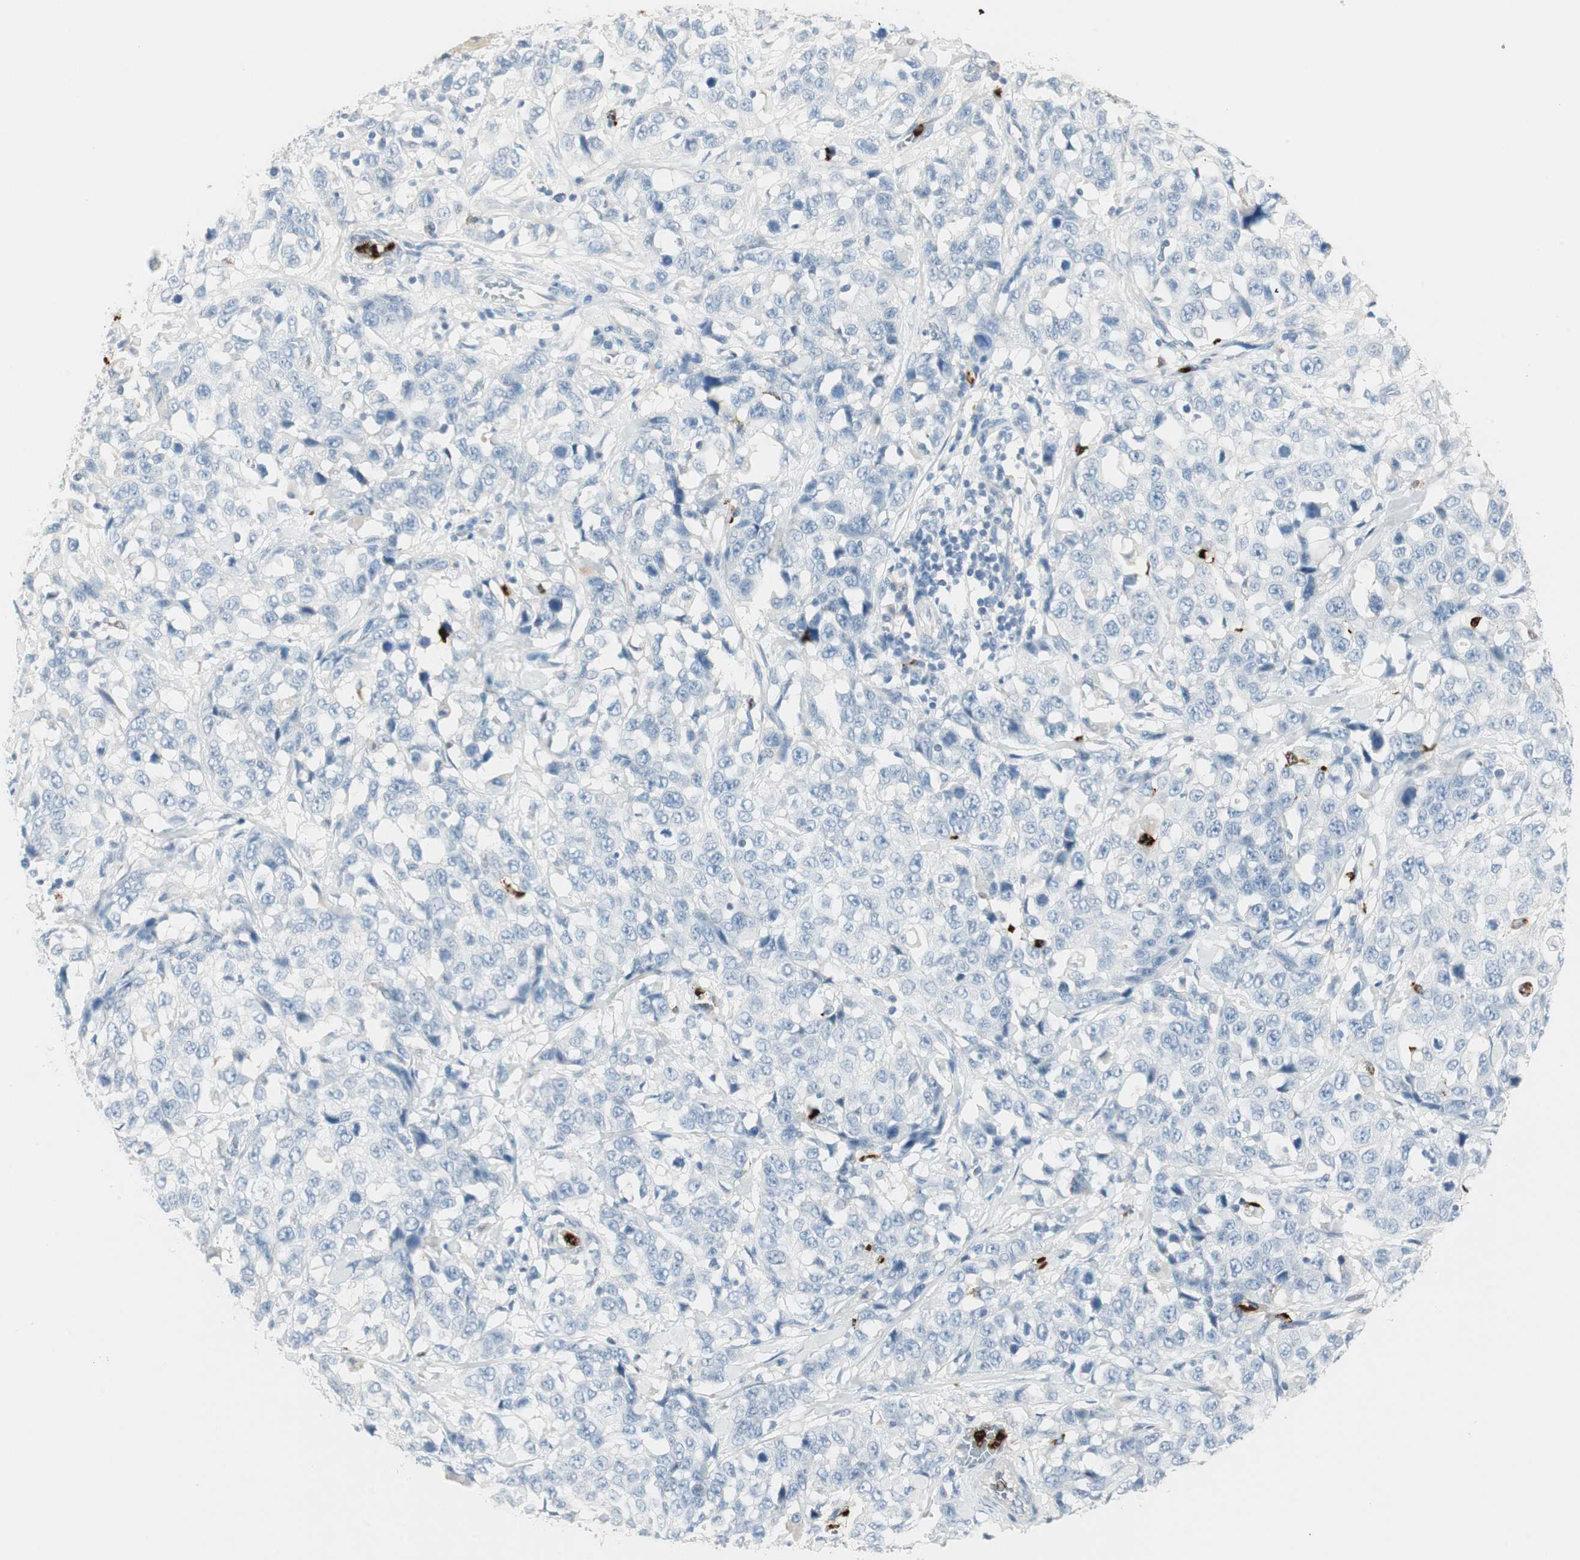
{"staining": {"intensity": "negative", "quantity": "none", "location": "none"}, "tissue": "stomach cancer", "cell_type": "Tumor cells", "image_type": "cancer", "snomed": [{"axis": "morphology", "description": "Normal tissue, NOS"}, {"axis": "morphology", "description": "Adenocarcinoma, NOS"}, {"axis": "topography", "description": "Stomach"}], "caption": "Immunohistochemistry (IHC) histopathology image of stomach cancer (adenocarcinoma) stained for a protein (brown), which demonstrates no positivity in tumor cells.", "gene": "PRTN3", "patient": {"sex": "male", "age": 48}}